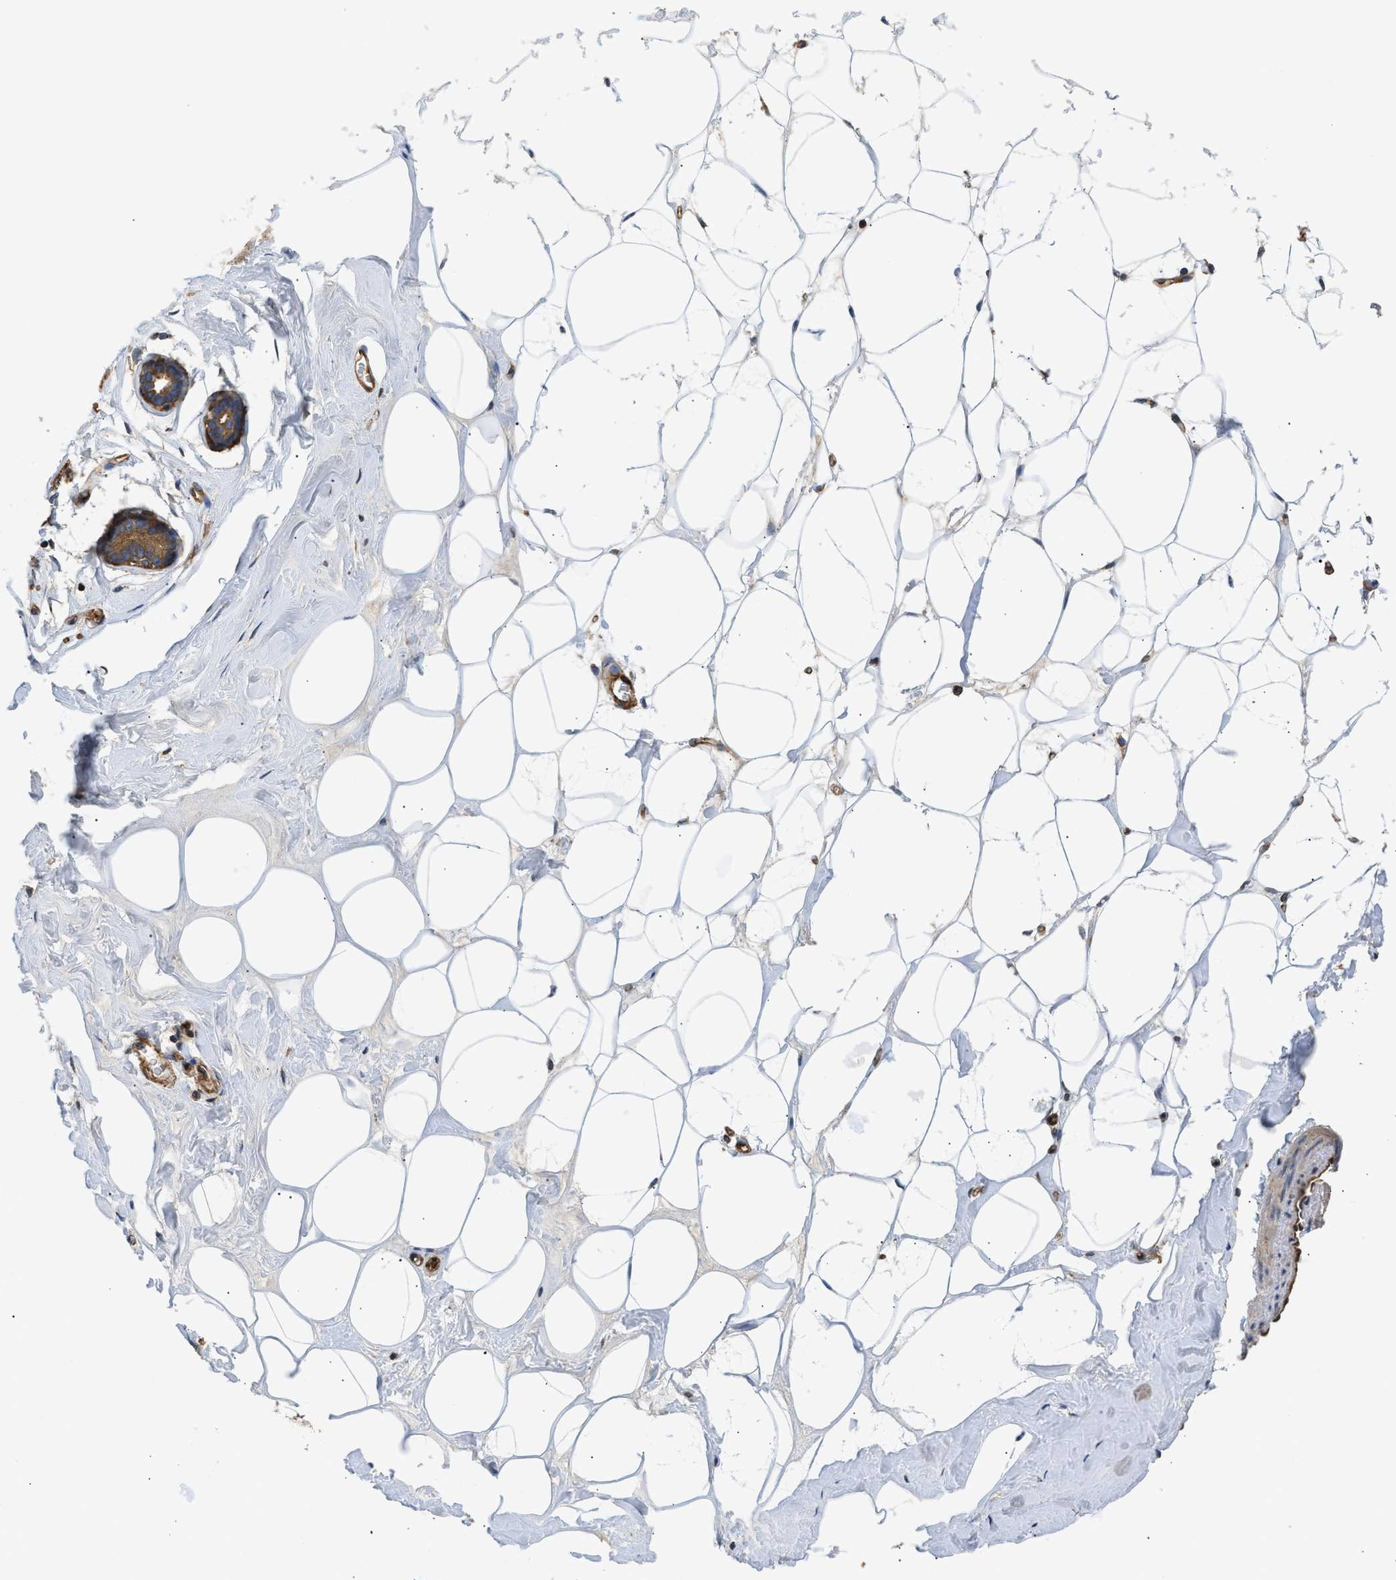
{"staining": {"intensity": "negative", "quantity": "none", "location": "none"}, "tissue": "adipose tissue", "cell_type": "Adipocytes", "image_type": "normal", "snomed": [{"axis": "morphology", "description": "Normal tissue, NOS"}, {"axis": "morphology", "description": "Fibrosis, NOS"}, {"axis": "topography", "description": "Breast"}, {"axis": "topography", "description": "Adipose tissue"}], "caption": "This is an immunohistochemistry (IHC) photomicrograph of unremarkable human adipose tissue. There is no staining in adipocytes.", "gene": "SAMD9L", "patient": {"sex": "female", "age": 39}}